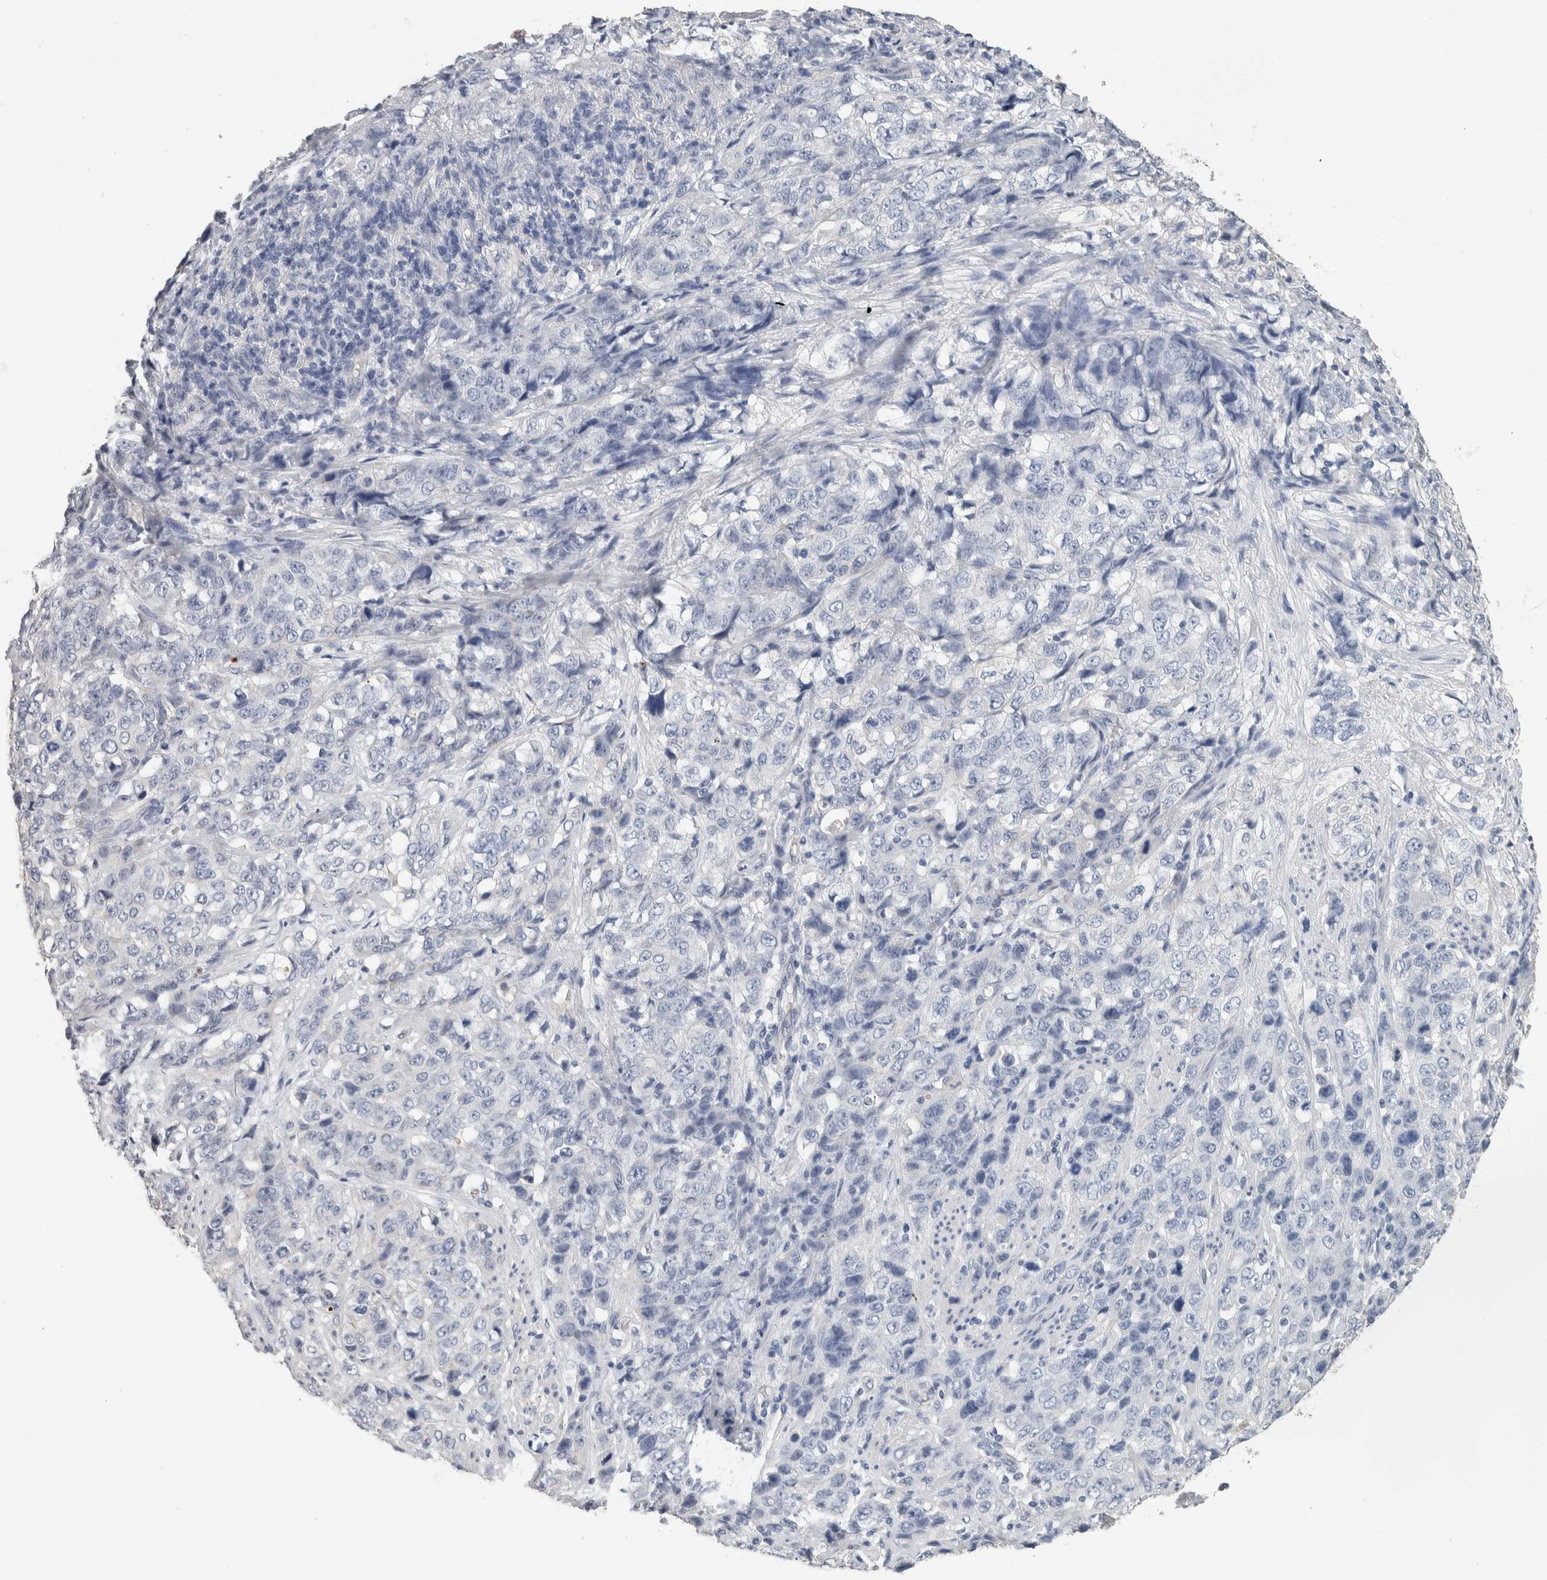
{"staining": {"intensity": "negative", "quantity": "none", "location": "none"}, "tissue": "stomach cancer", "cell_type": "Tumor cells", "image_type": "cancer", "snomed": [{"axis": "morphology", "description": "Adenocarcinoma, NOS"}, {"axis": "topography", "description": "Stomach"}], "caption": "The immunohistochemistry (IHC) image has no significant staining in tumor cells of stomach cancer (adenocarcinoma) tissue.", "gene": "NEFM", "patient": {"sex": "male", "age": 48}}